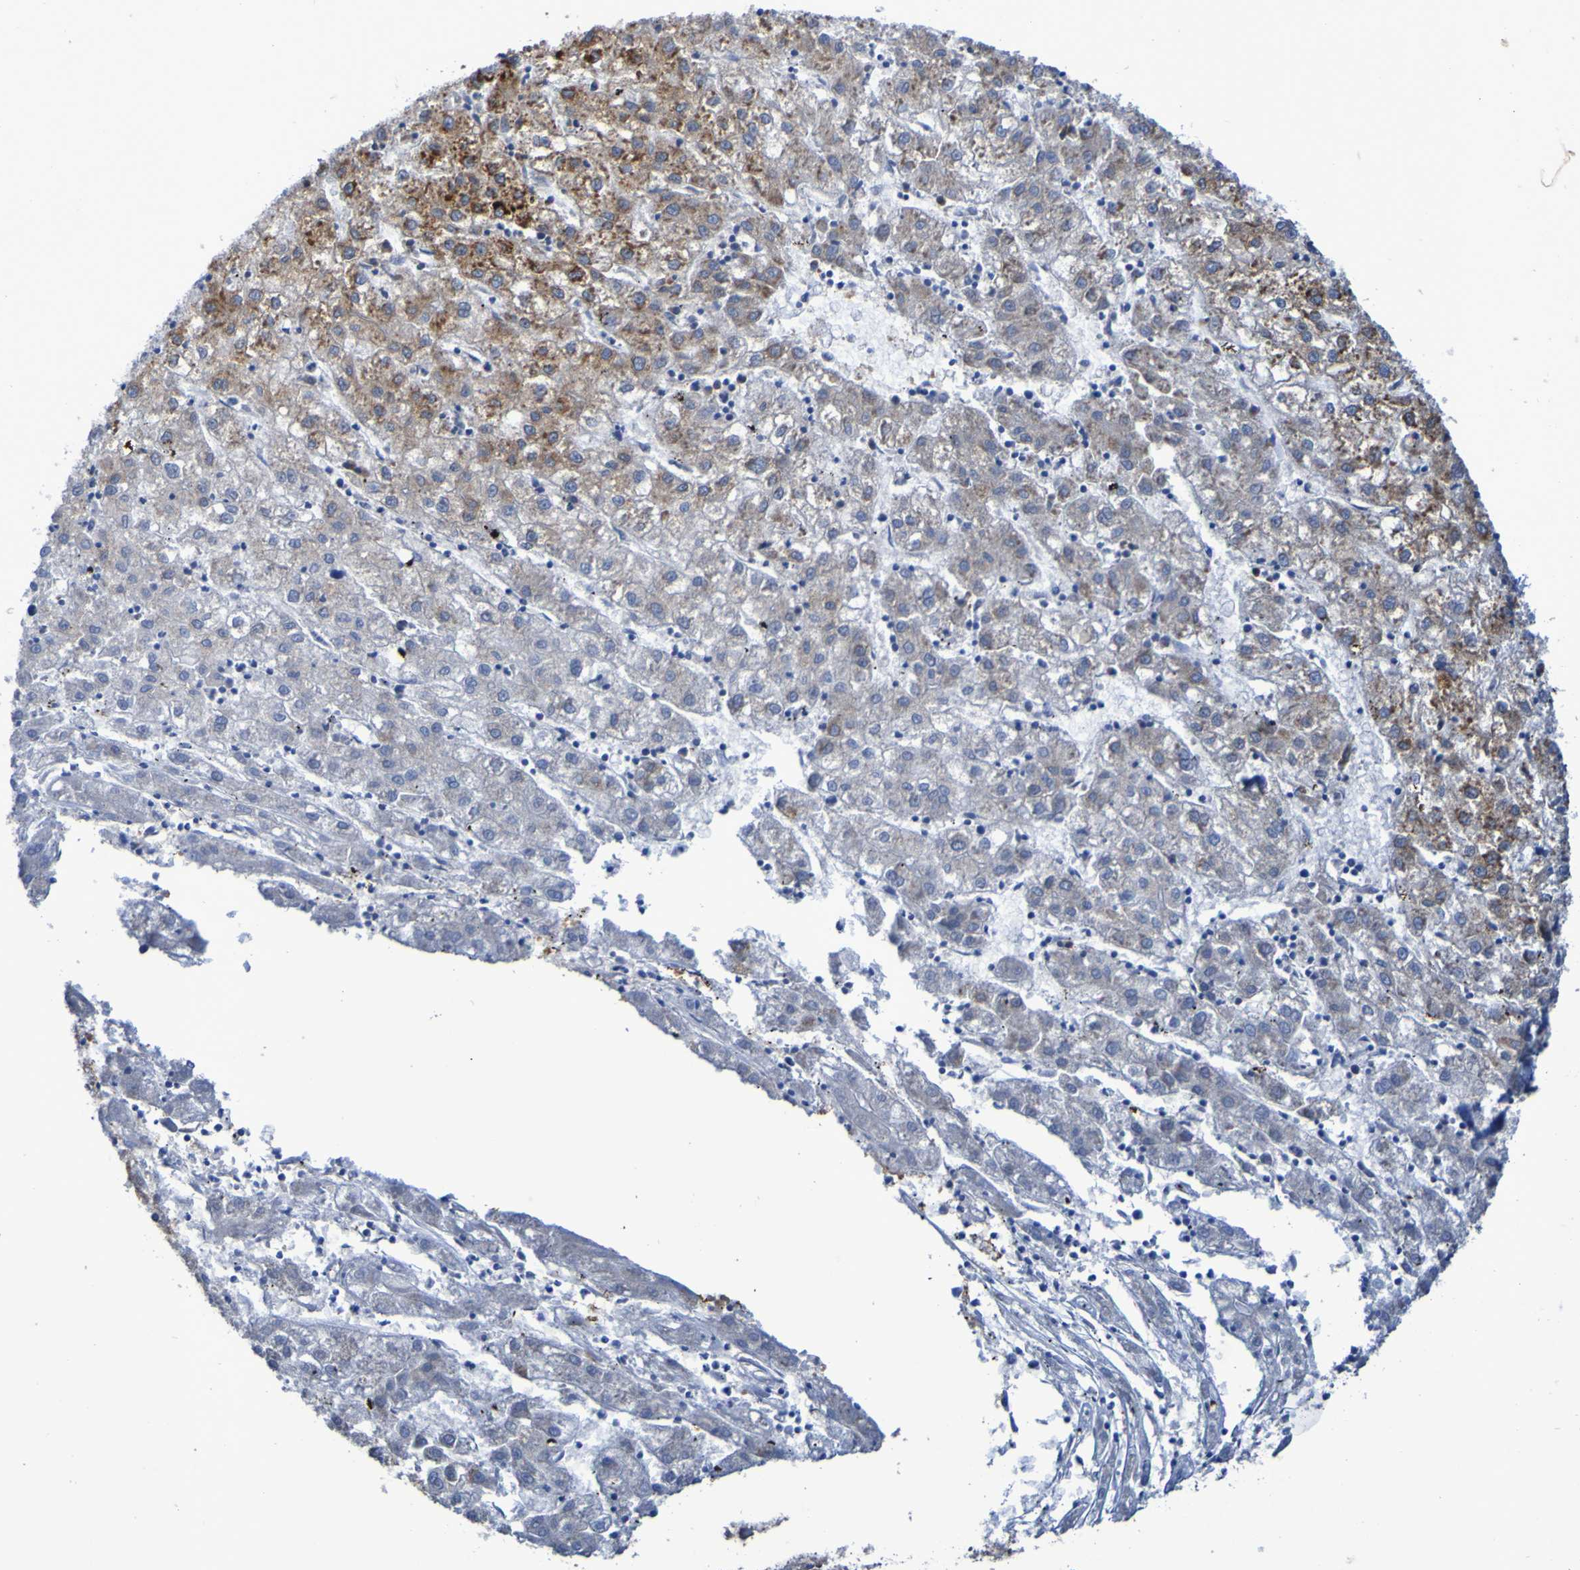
{"staining": {"intensity": "strong", "quantity": "25%-75%", "location": "cytoplasmic/membranous"}, "tissue": "liver cancer", "cell_type": "Tumor cells", "image_type": "cancer", "snomed": [{"axis": "morphology", "description": "Carcinoma, Hepatocellular, NOS"}, {"axis": "topography", "description": "Liver"}], "caption": "A high amount of strong cytoplasmic/membranous expression is identified in approximately 25%-75% of tumor cells in liver cancer (hepatocellular carcinoma) tissue.", "gene": "FKBP3", "patient": {"sex": "male", "age": 72}}